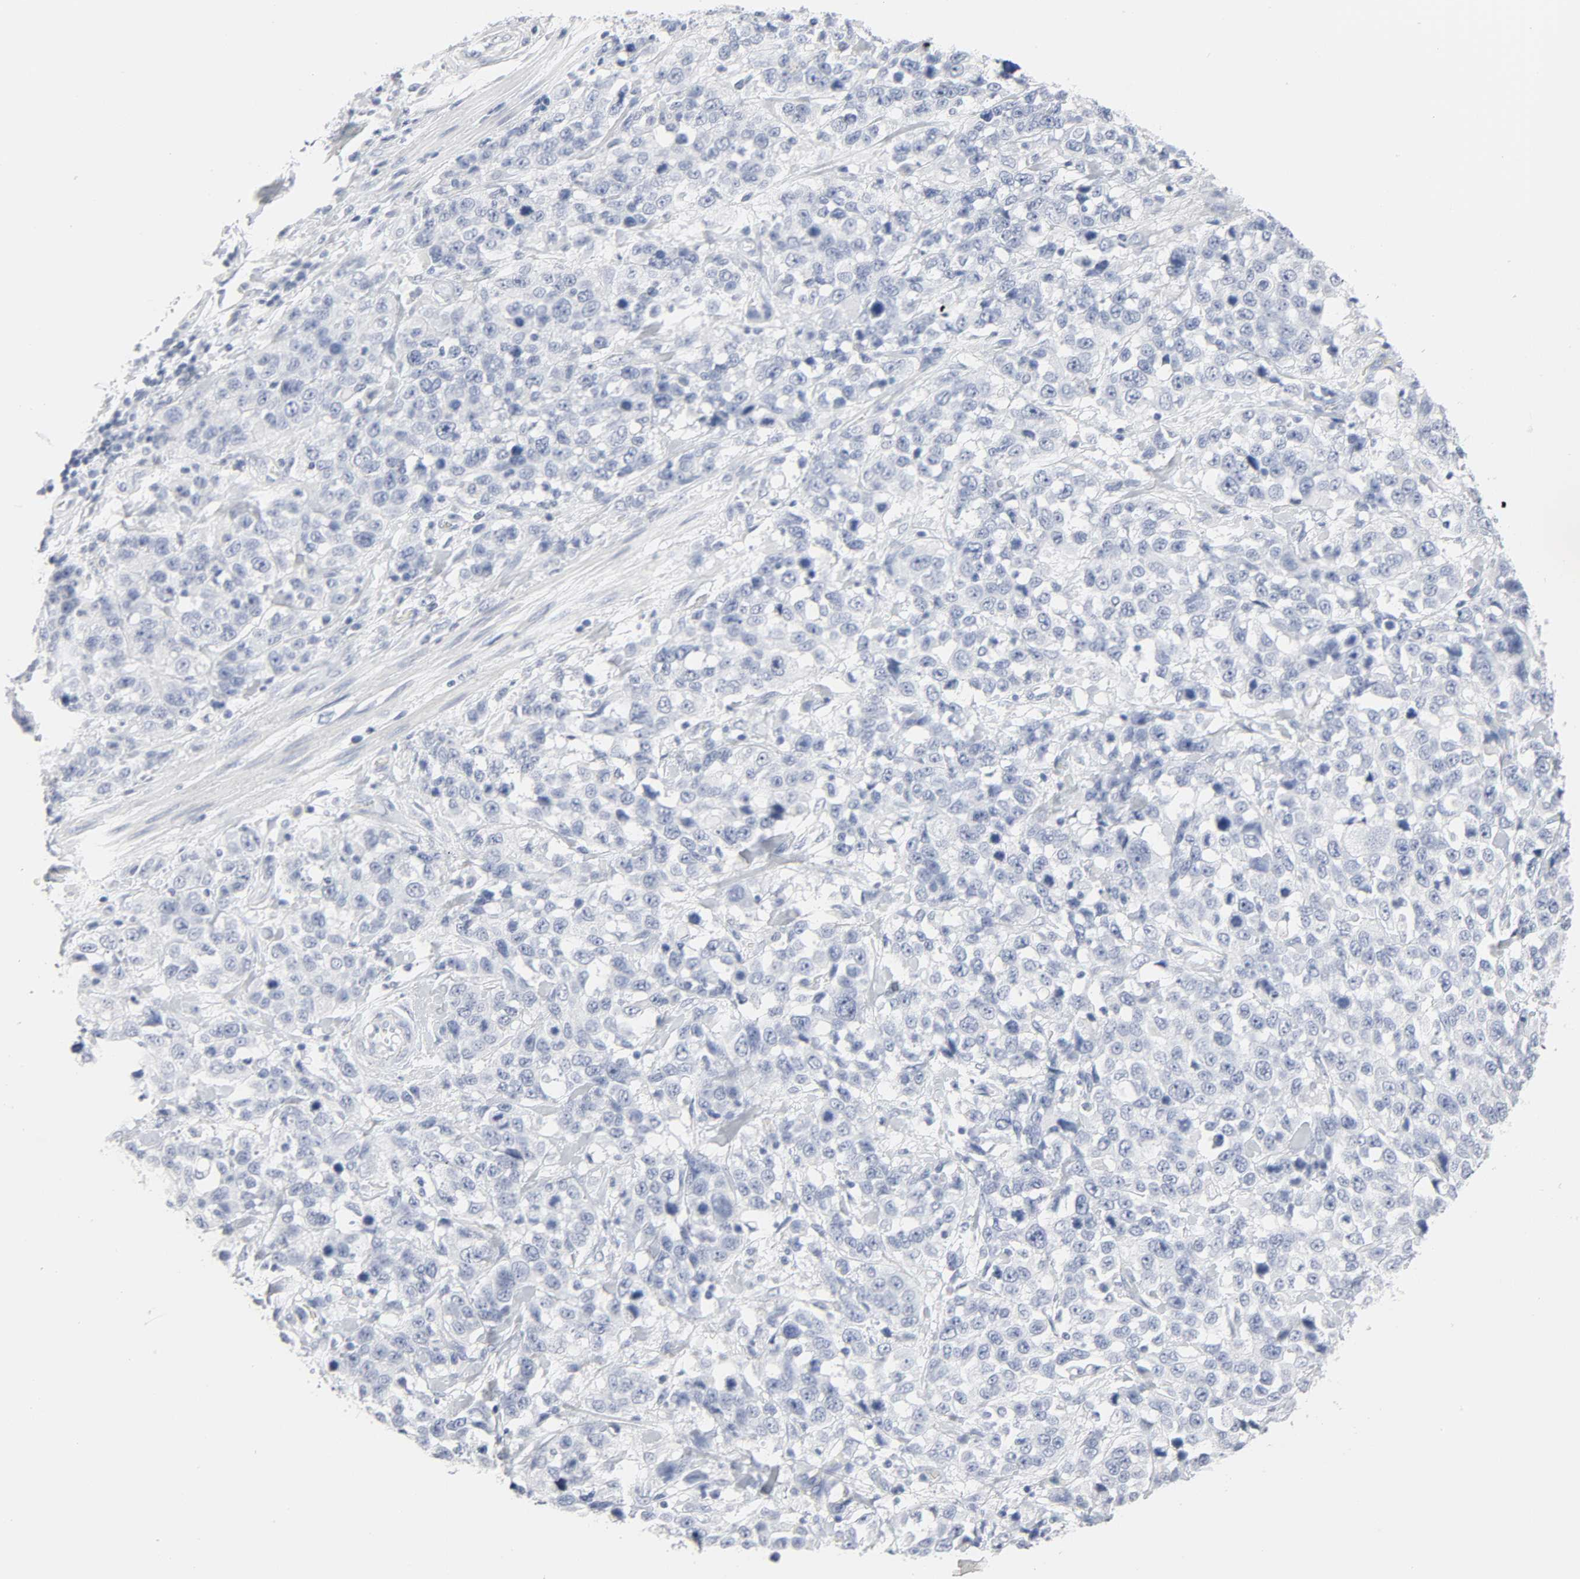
{"staining": {"intensity": "negative", "quantity": "none", "location": "none"}, "tissue": "stomach cancer", "cell_type": "Tumor cells", "image_type": "cancer", "snomed": [{"axis": "morphology", "description": "Normal tissue, NOS"}, {"axis": "morphology", "description": "Adenocarcinoma, NOS"}, {"axis": "topography", "description": "Stomach"}], "caption": "Tumor cells are negative for brown protein staining in adenocarcinoma (stomach). (Stains: DAB IHC with hematoxylin counter stain, Microscopy: brightfield microscopy at high magnification).", "gene": "ACP3", "patient": {"sex": "male", "age": 48}}